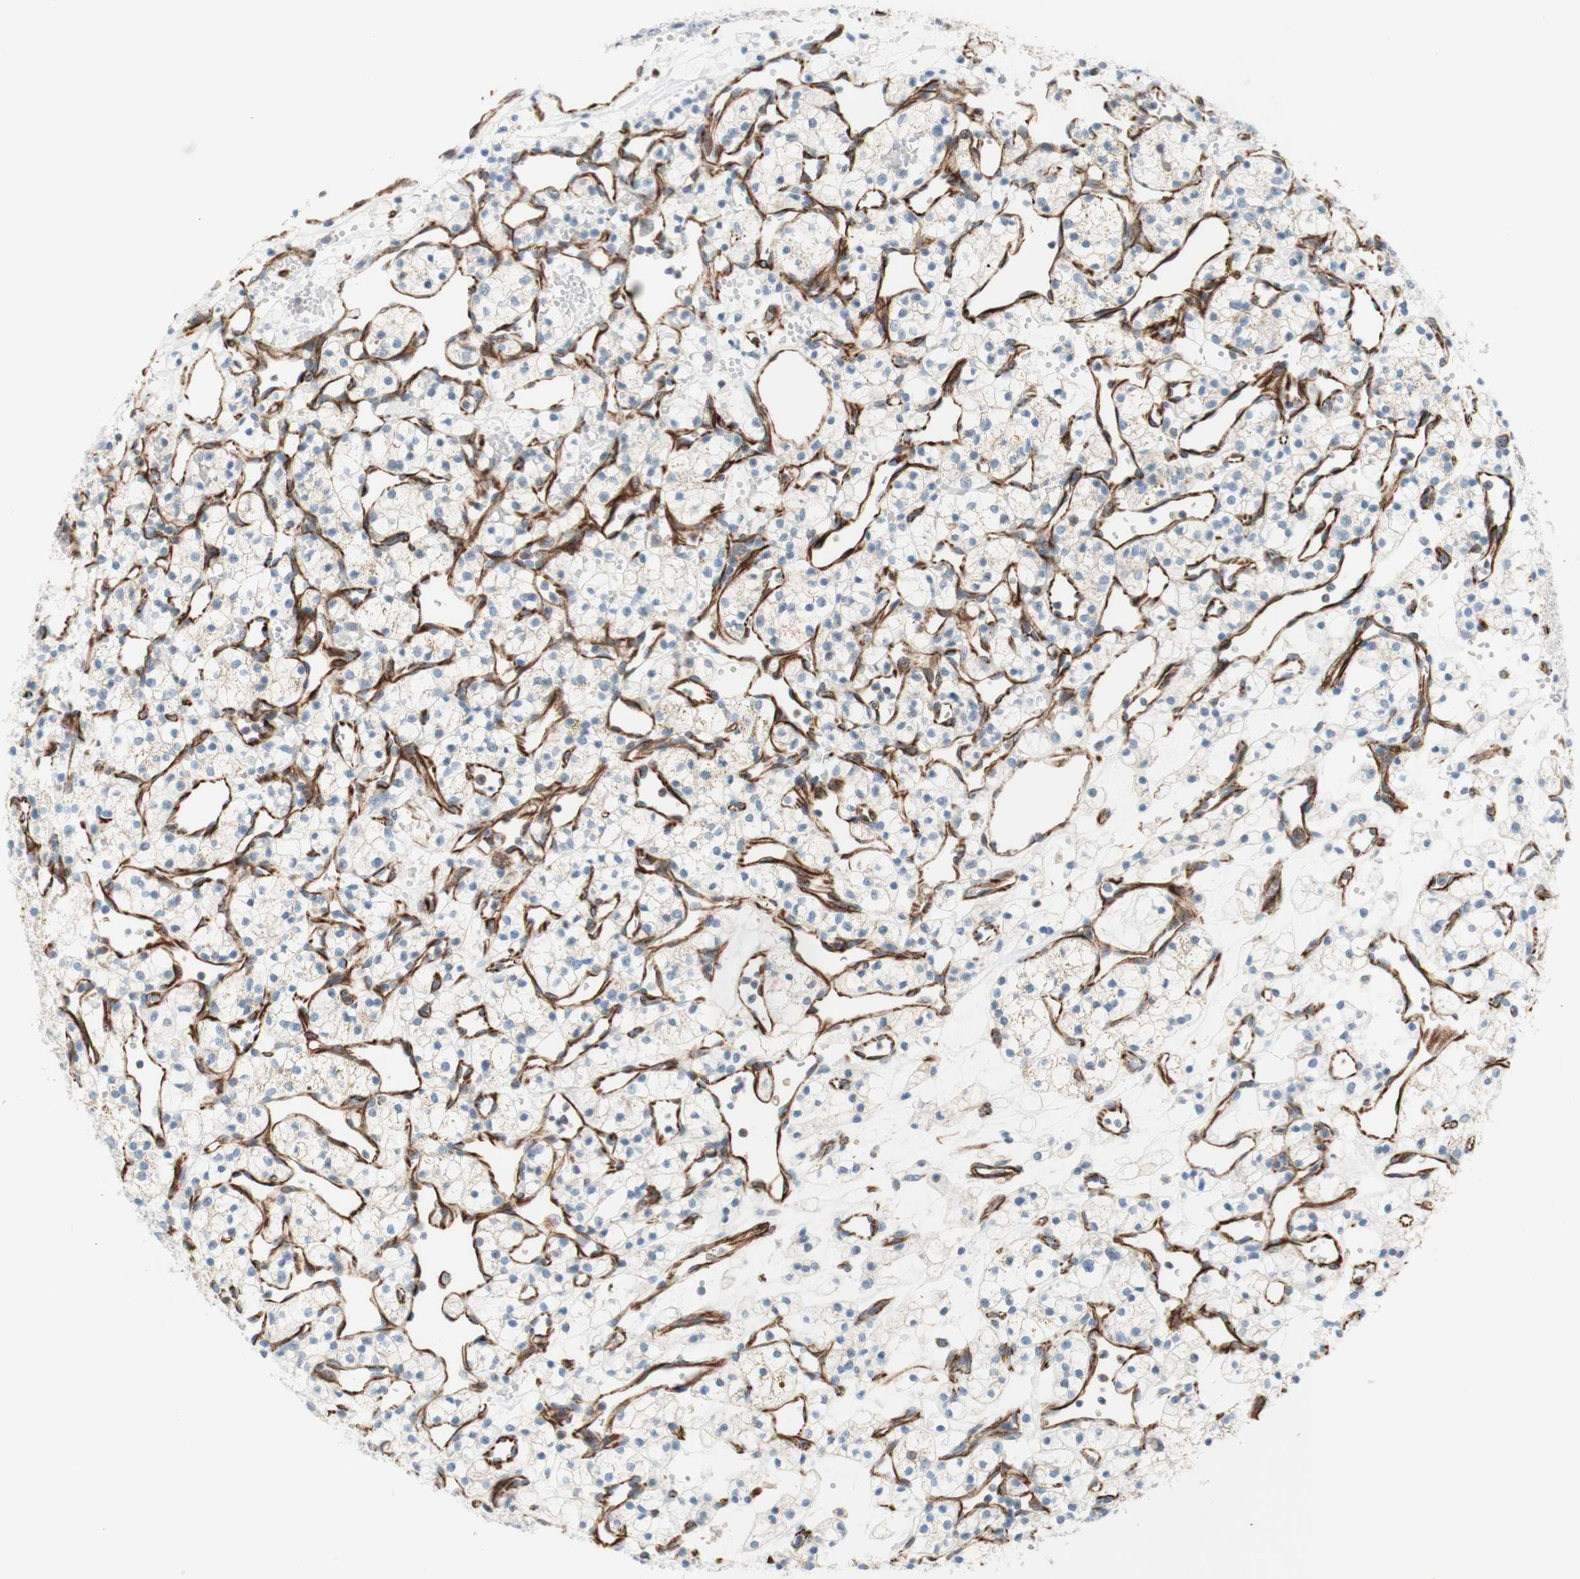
{"staining": {"intensity": "negative", "quantity": "none", "location": "none"}, "tissue": "renal cancer", "cell_type": "Tumor cells", "image_type": "cancer", "snomed": [{"axis": "morphology", "description": "Adenocarcinoma, NOS"}, {"axis": "topography", "description": "Kidney"}], "caption": "Human renal adenocarcinoma stained for a protein using immunohistochemistry demonstrates no positivity in tumor cells.", "gene": "POU2AF1", "patient": {"sex": "female", "age": 60}}